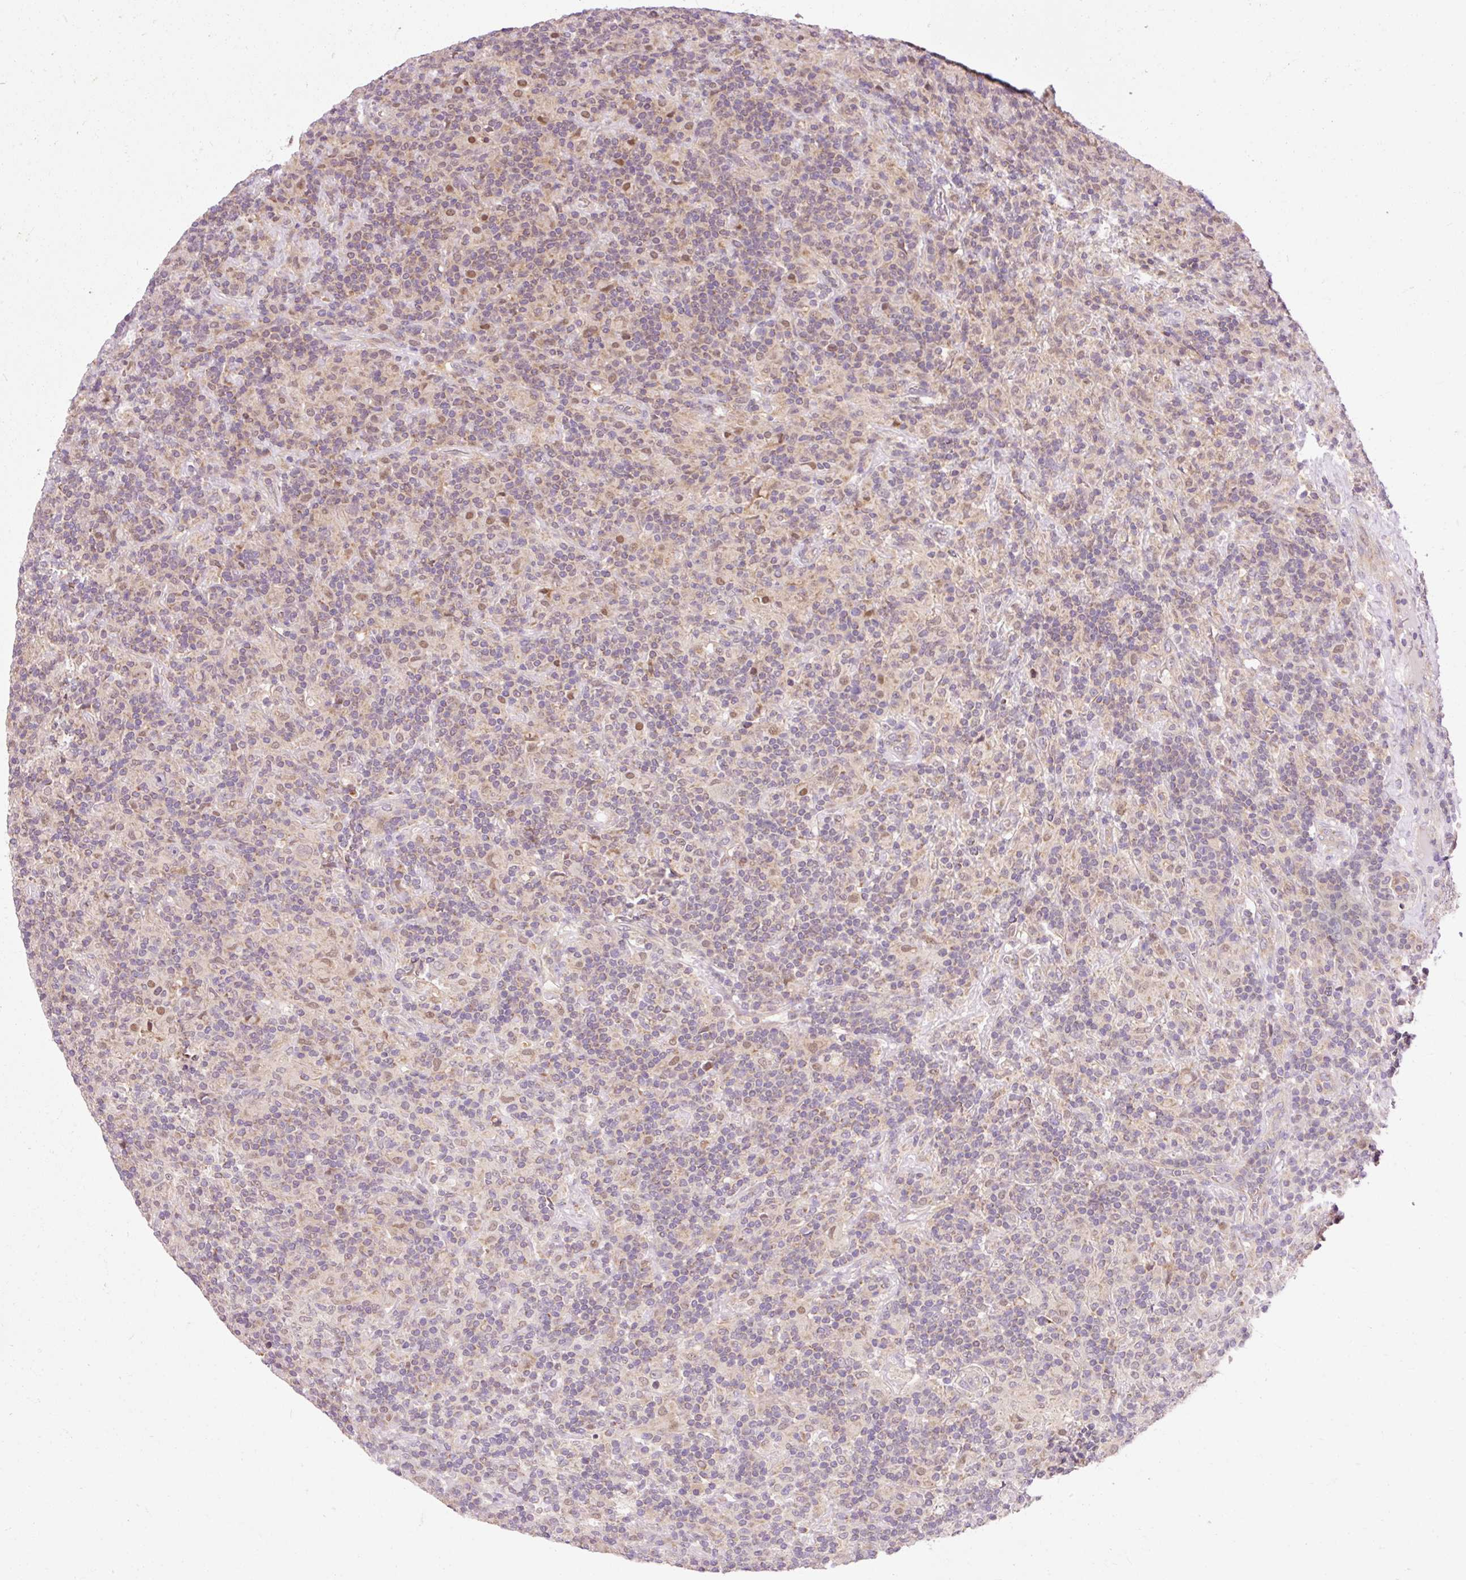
{"staining": {"intensity": "weak", "quantity": "25%-75%", "location": "nuclear"}, "tissue": "lymphoma", "cell_type": "Tumor cells", "image_type": "cancer", "snomed": [{"axis": "morphology", "description": "Hodgkin's disease, NOS"}, {"axis": "topography", "description": "Lymph node"}], "caption": "High-magnification brightfield microscopy of lymphoma stained with DAB (brown) and counterstained with hematoxylin (blue). tumor cells exhibit weak nuclear expression is identified in about25%-75% of cells. (Brightfield microscopy of DAB IHC at high magnification).", "gene": "IMMT", "patient": {"sex": "male", "age": 70}}